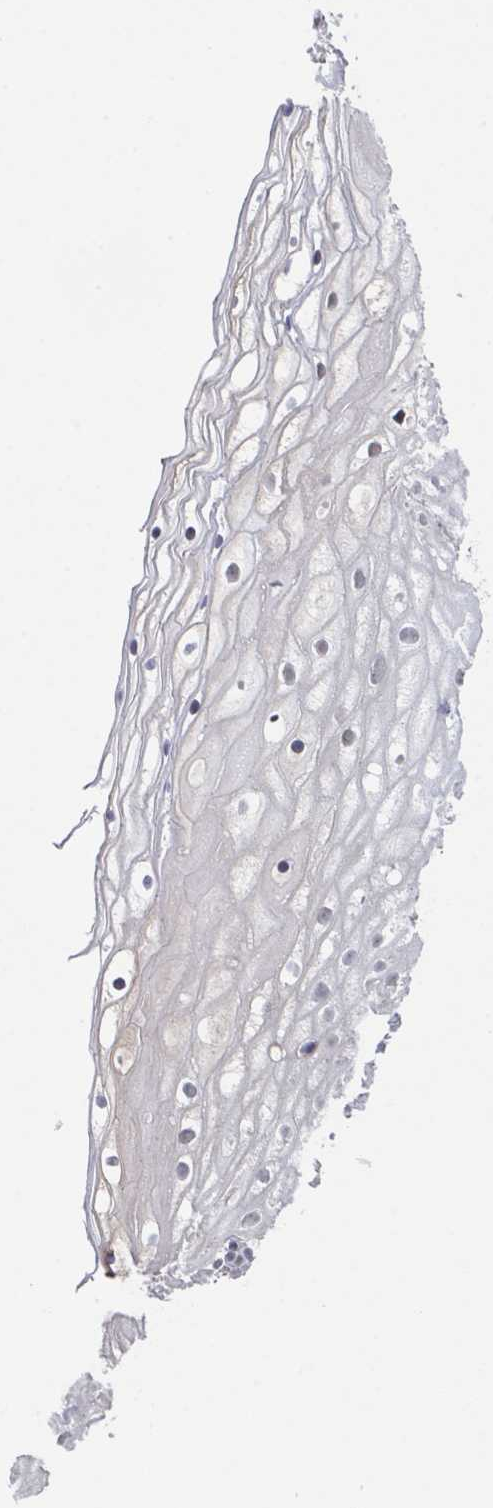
{"staining": {"intensity": "moderate", "quantity": ">75%", "location": "nuclear"}, "tissue": "cervix", "cell_type": "Glandular cells", "image_type": "normal", "snomed": [{"axis": "morphology", "description": "Normal tissue, NOS"}, {"axis": "topography", "description": "Cervix"}], "caption": "Protein staining by immunohistochemistry (IHC) reveals moderate nuclear positivity in about >75% of glandular cells in benign cervix.", "gene": "ACD", "patient": {"sex": "female", "age": 36}}